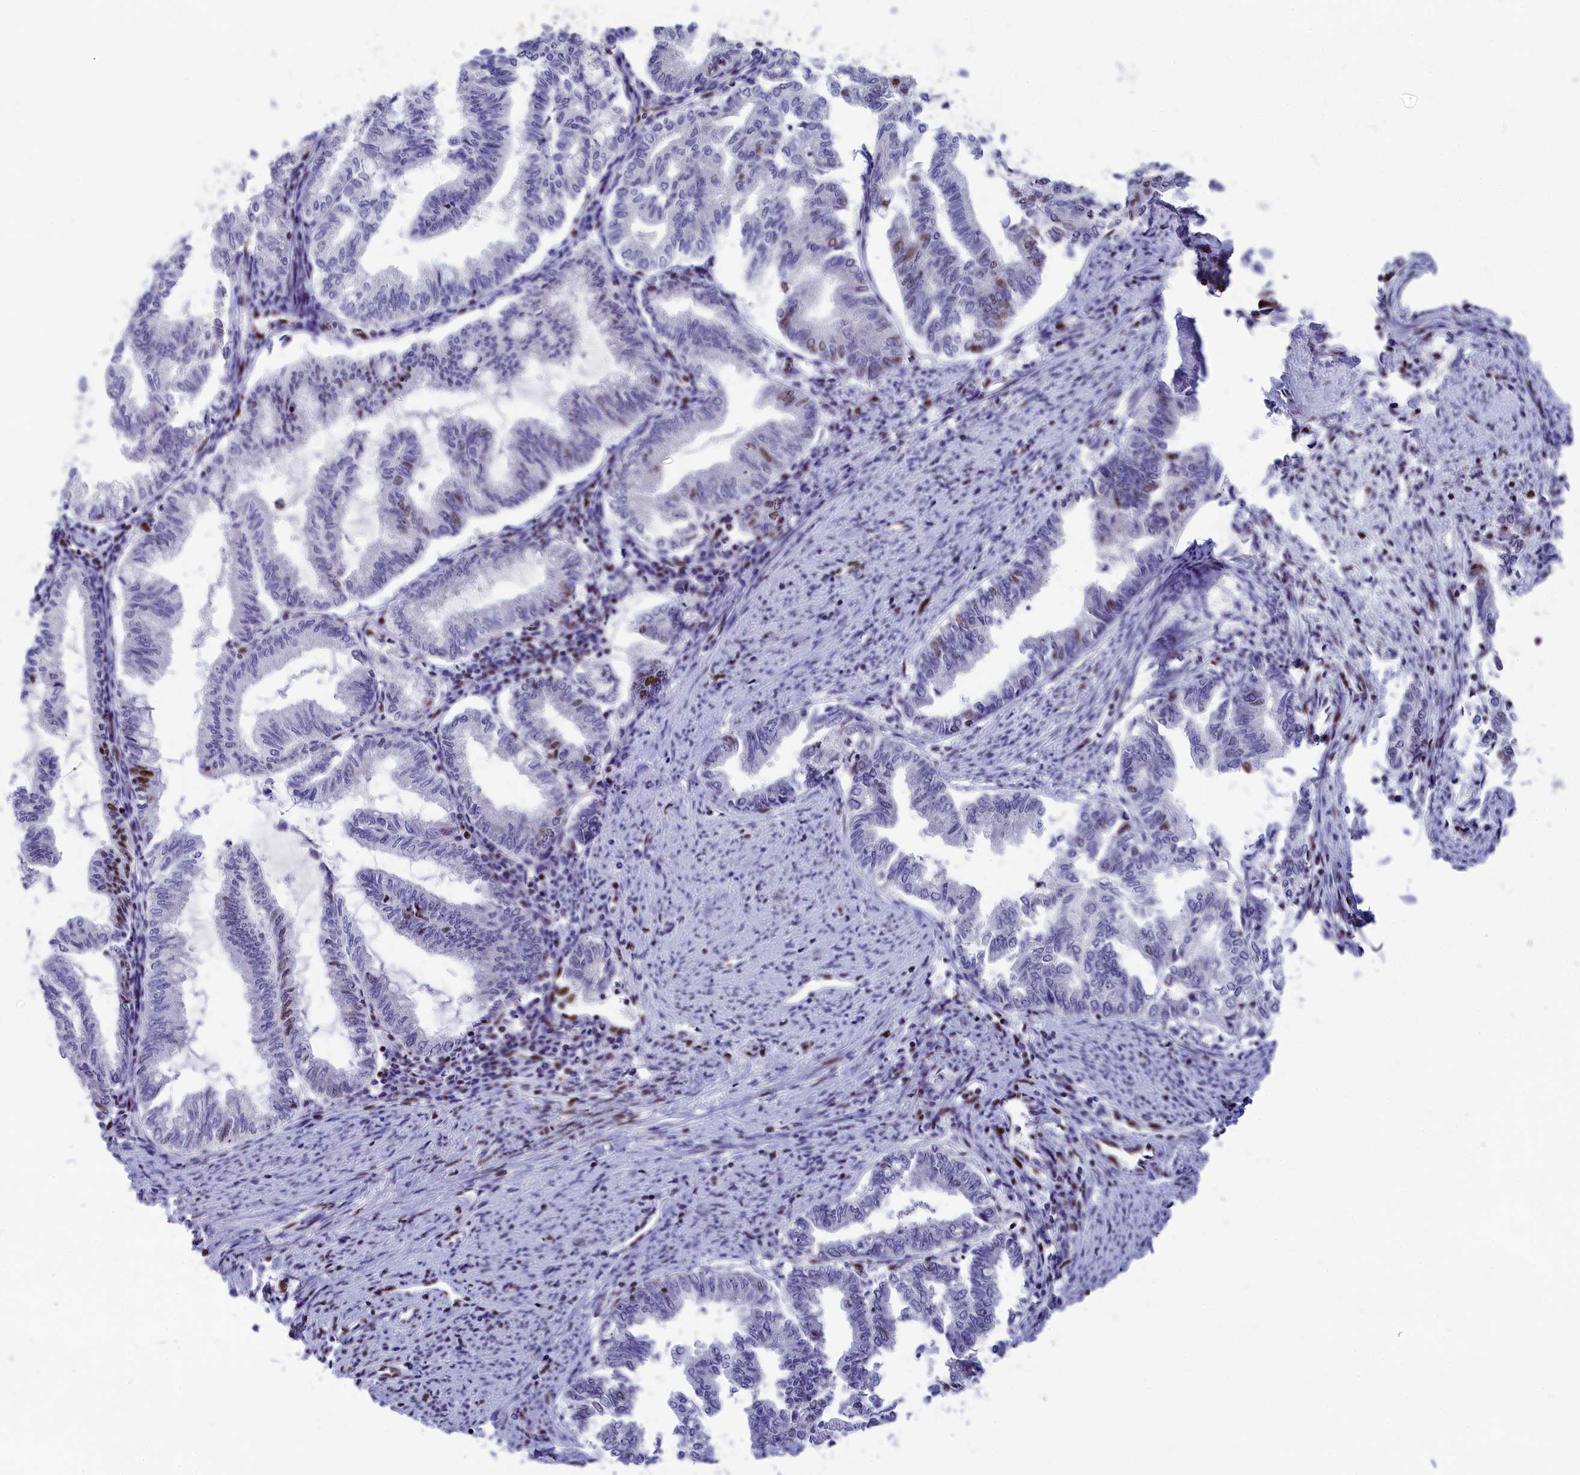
{"staining": {"intensity": "negative", "quantity": "none", "location": "none"}, "tissue": "endometrial cancer", "cell_type": "Tumor cells", "image_type": "cancer", "snomed": [{"axis": "morphology", "description": "Adenocarcinoma, NOS"}, {"axis": "topography", "description": "Endometrium"}], "caption": "A high-resolution histopathology image shows immunohistochemistry (IHC) staining of endometrial cancer (adenocarcinoma), which shows no significant positivity in tumor cells.", "gene": "NSA2", "patient": {"sex": "female", "age": 79}}